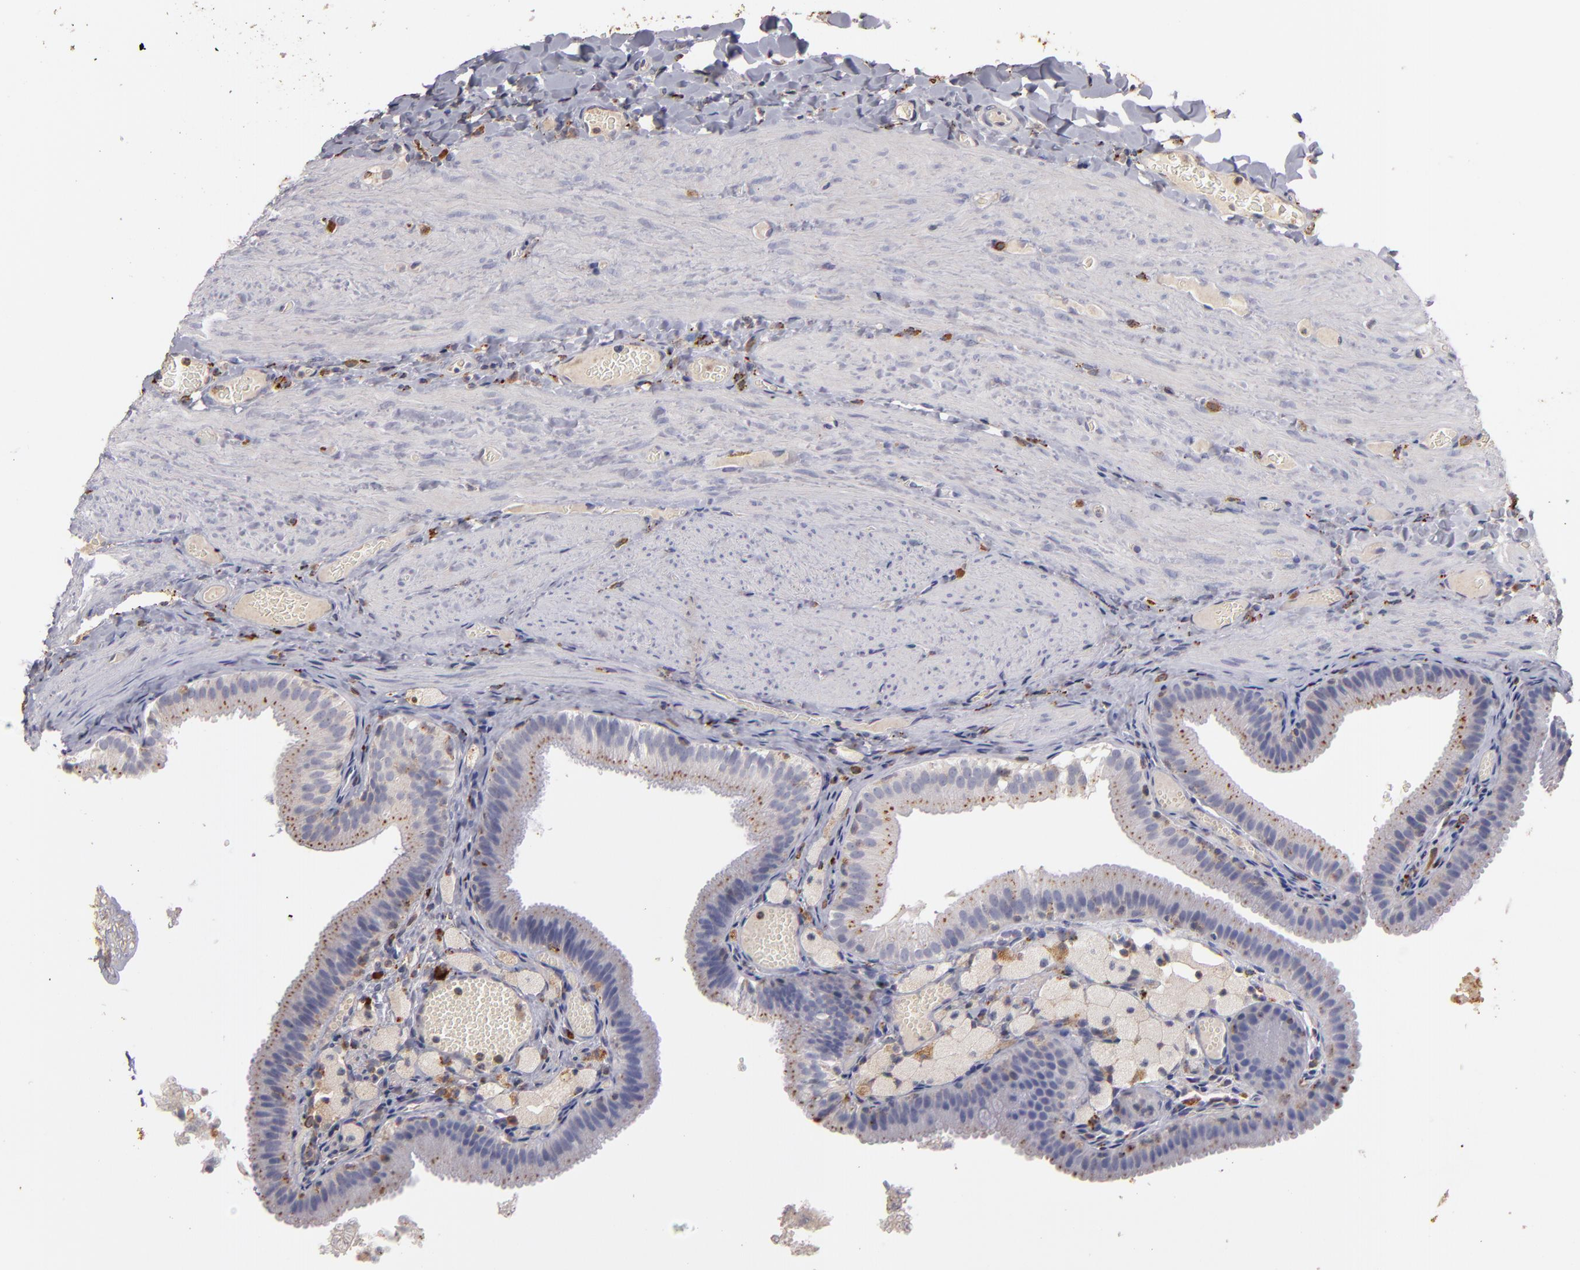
{"staining": {"intensity": "weak", "quantity": ">75%", "location": "cytoplasmic/membranous"}, "tissue": "gallbladder", "cell_type": "Glandular cells", "image_type": "normal", "snomed": [{"axis": "morphology", "description": "Normal tissue, NOS"}, {"axis": "topography", "description": "Gallbladder"}], "caption": "An IHC image of unremarkable tissue is shown. Protein staining in brown shows weak cytoplasmic/membranous positivity in gallbladder within glandular cells.", "gene": "TRAF1", "patient": {"sex": "female", "age": 24}}